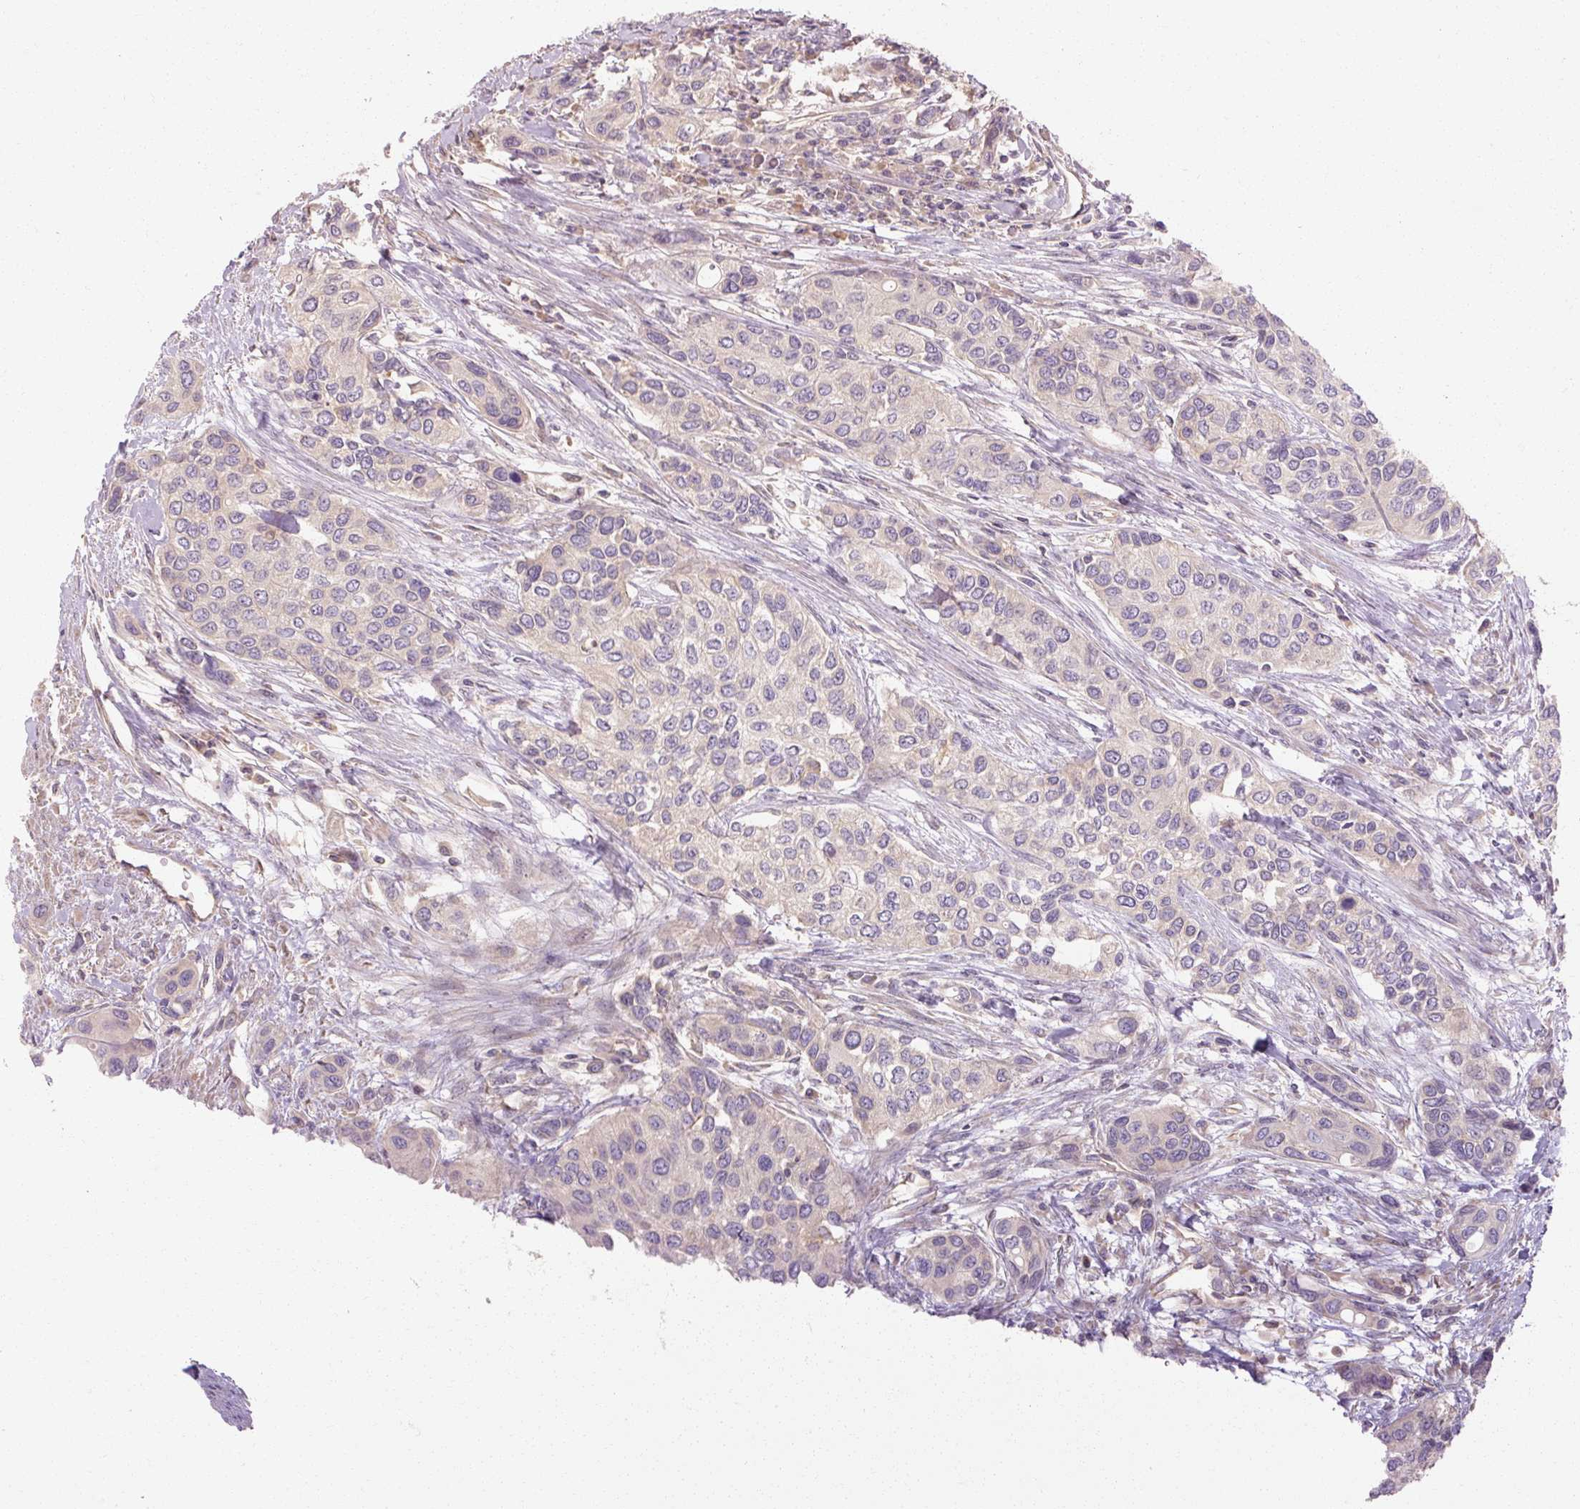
{"staining": {"intensity": "negative", "quantity": "none", "location": "none"}, "tissue": "urothelial cancer", "cell_type": "Tumor cells", "image_type": "cancer", "snomed": [{"axis": "morphology", "description": "Normal tissue, NOS"}, {"axis": "morphology", "description": "Urothelial carcinoma, High grade"}, {"axis": "topography", "description": "Vascular tissue"}, {"axis": "topography", "description": "Urinary bladder"}], "caption": "This histopathology image is of high-grade urothelial carcinoma stained with immunohistochemistry (IHC) to label a protein in brown with the nuclei are counter-stained blue. There is no expression in tumor cells. (IHC, brightfield microscopy, high magnification).", "gene": "RB1CC1", "patient": {"sex": "female", "age": 56}}